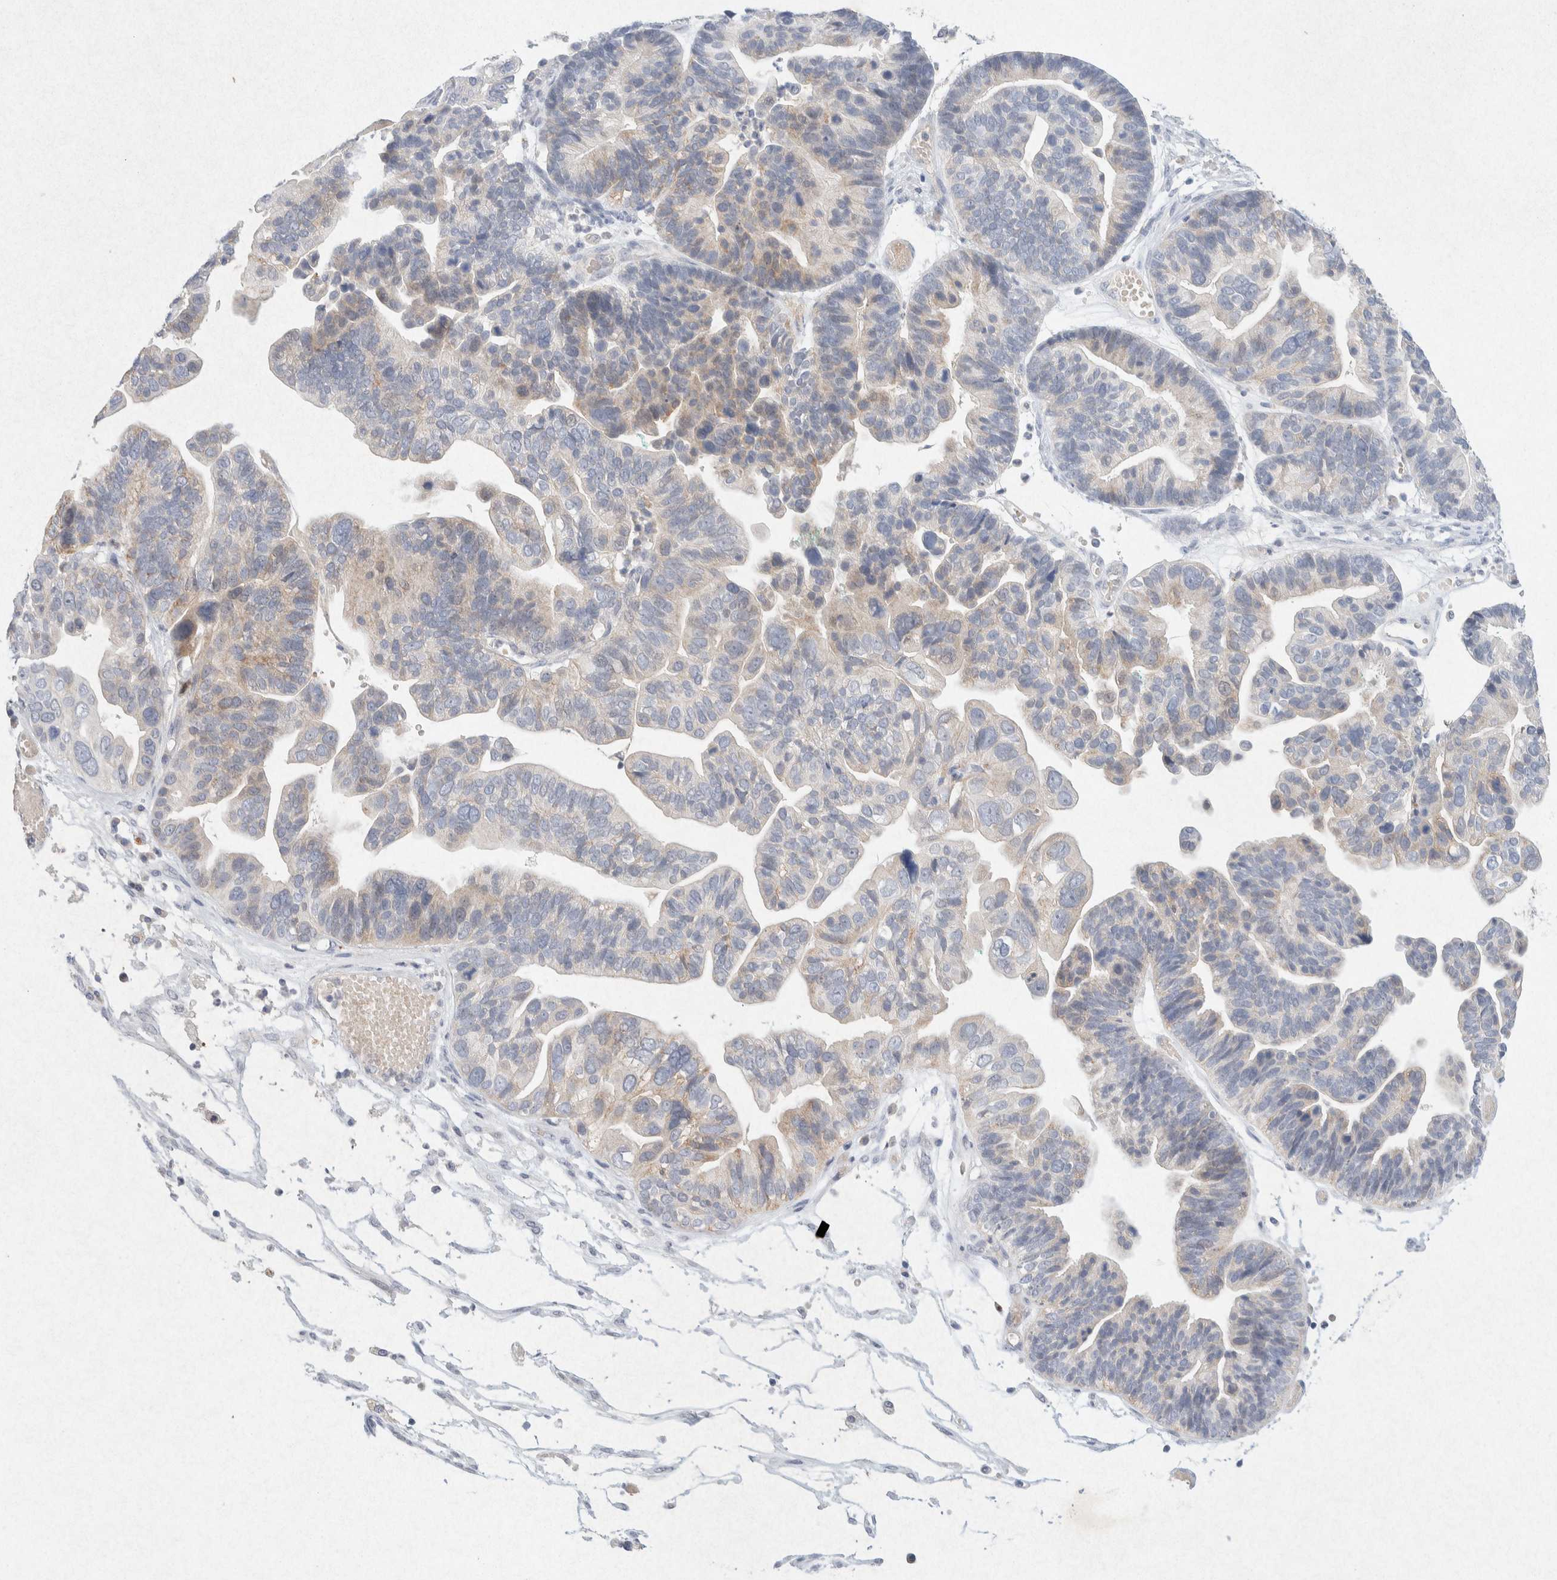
{"staining": {"intensity": "weak", "quantity": "<25%", "location": "cytoplasmic/membranous"}, "tissue": "ovarian cancer", "cell_type": "Tumor cells", "image_type": "cancer", "snomed": [{"axis": "morphology", "description": "Cystadenocarcinoma, serous, NOS"}, {"axis": "topography", "description": "Ovary"}], "caption": "Immunohistochemistry (IHC) image of human serous cystadenocarcinoma (ovarian) stained for a protein (brown), which demonstrates no positivity in tumor cells.", "gene": "GNAI1", "patient": {"sex": "female", "age": 56}}